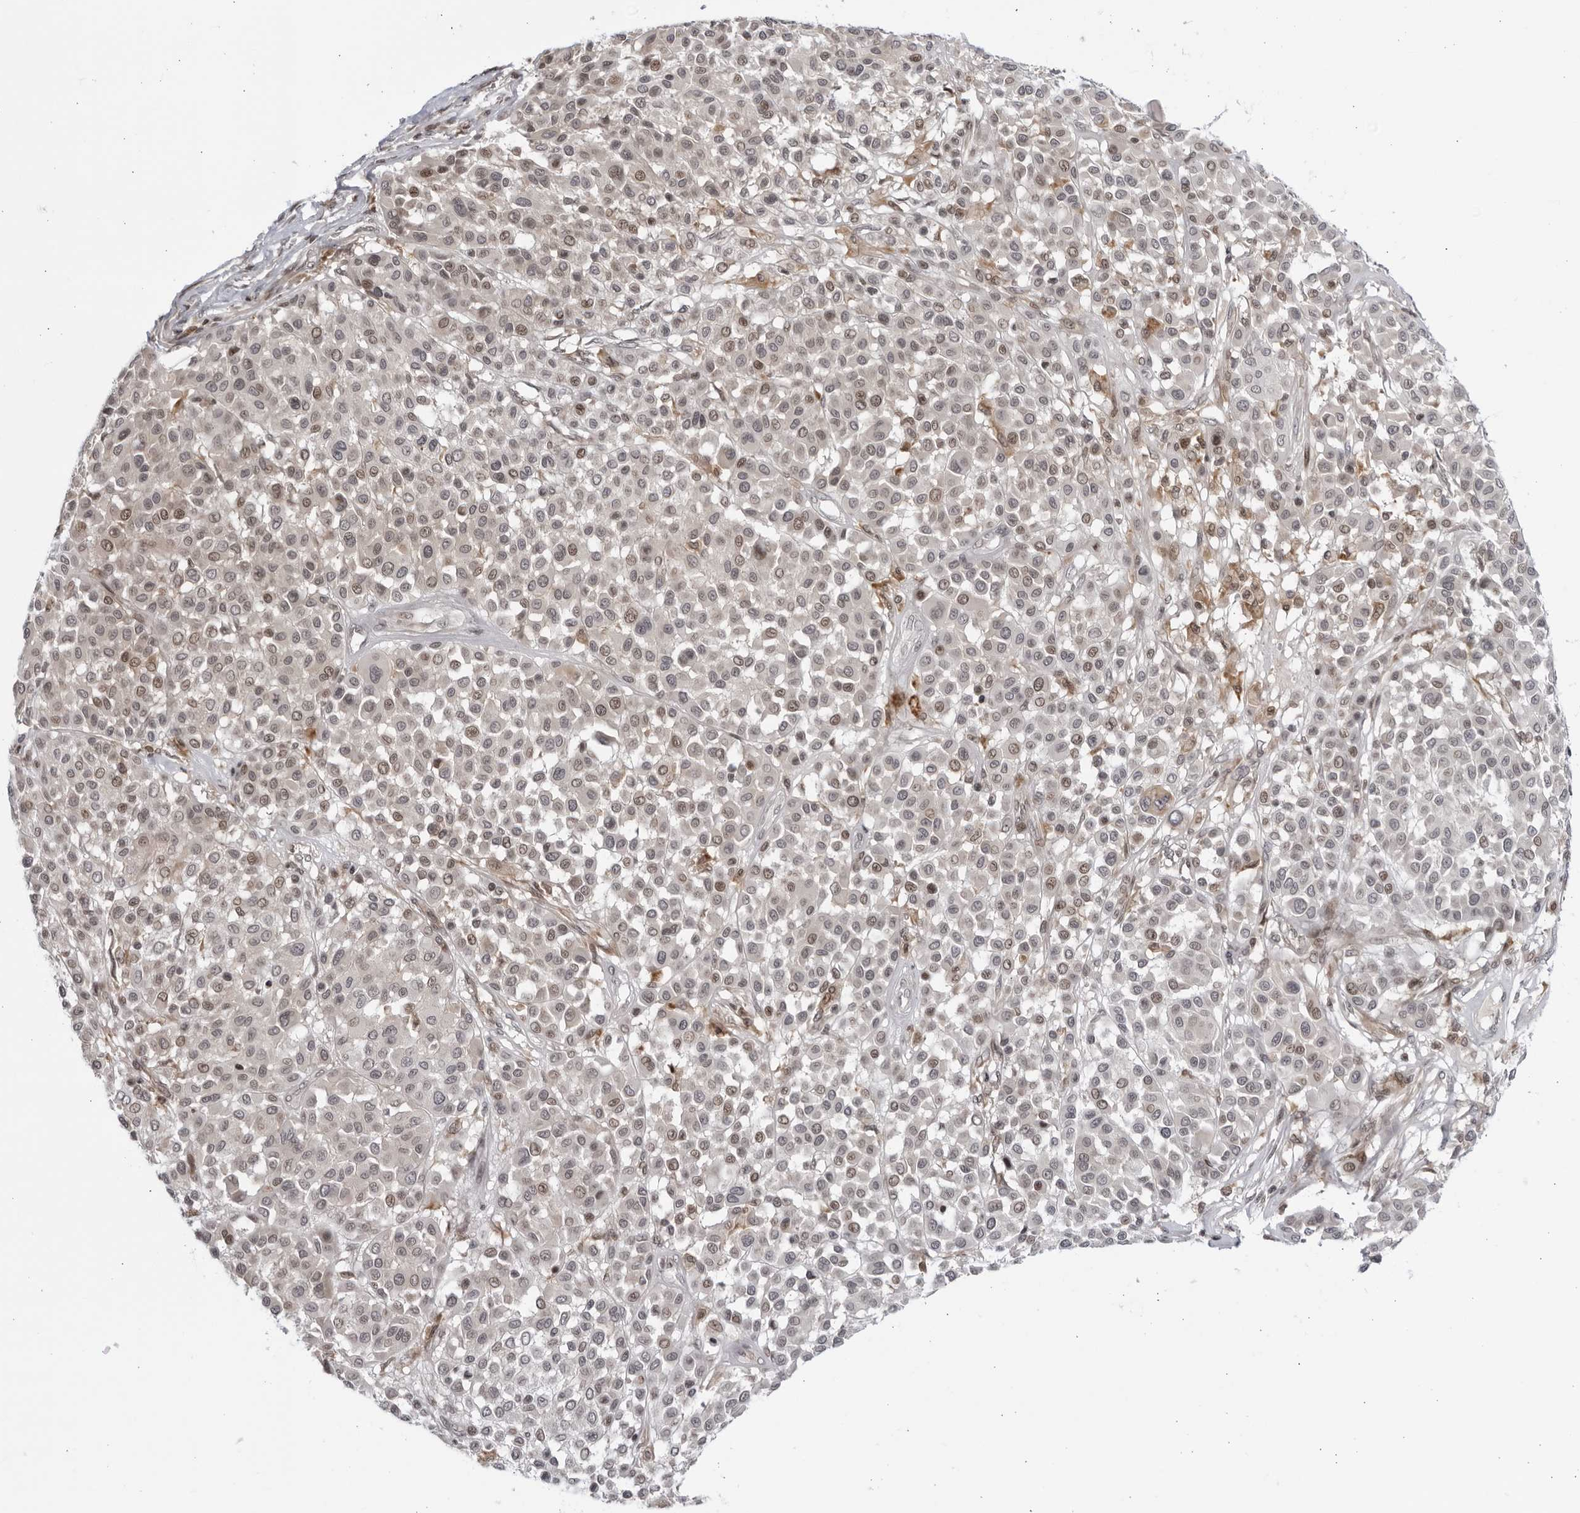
{"staining": {"intensity": "moderate", "quantity": "<25%", "location": "nuclear"}, "tissue": "melanoma", "cell_type": "Tumor cells", "image_type": "cancer", "snomed": [{"axis": "morphology", "description": "Malignant melanoma, Metastatic site"}, {"axis": "topography", "description": "Soft tissue"}], "caption": "Melanoma stained for a protein displays moderate nuclear positivity in tumor cells.", "gene": "DTL", "patient": {"sex": "male", "age": 41}}